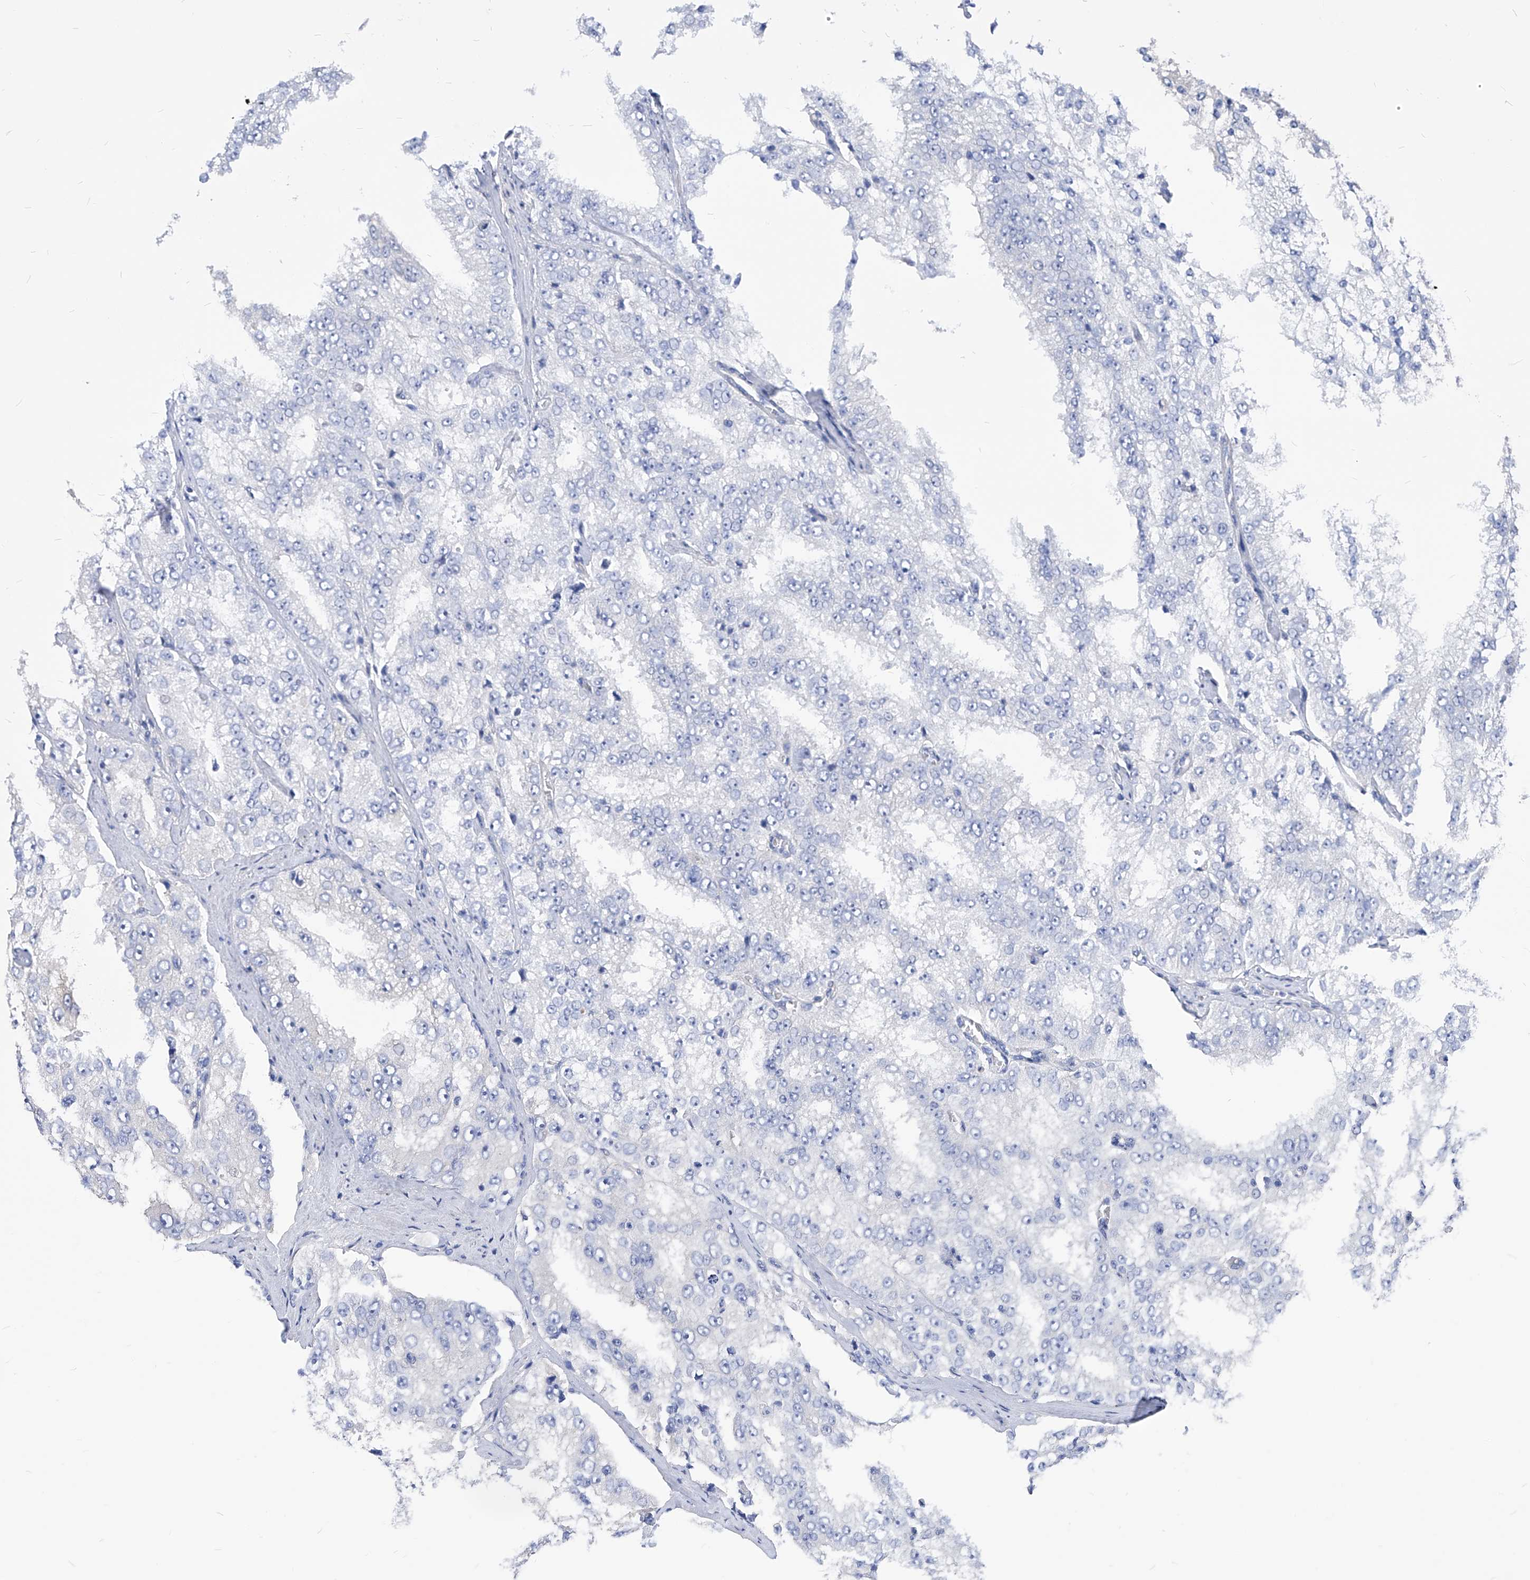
{"staining": {"intensity": "negative", "quantity": "none", "location": "none"}, "tissue": "prostate cancer", "cell_type": "Tumor cells", "image_type": "cancer", "snomed": [{"axis": "morphology", "description": "Adenocarcinoma, High grade"}, {"axis": "topography", "description": "Prostate"}], "caption": "DAB immunohistochemical staining of adenocarcinoma (high-grade) (prostate) reveals no significant expression in tumor cells. The staining is performed using DAB (3,3'-diaminobenzidine) brown chromogen with nuclei counter-stained in using hematoxylin.", "gene": "XPNPEP1", "patient": {"sex": "male", "age": 58}}